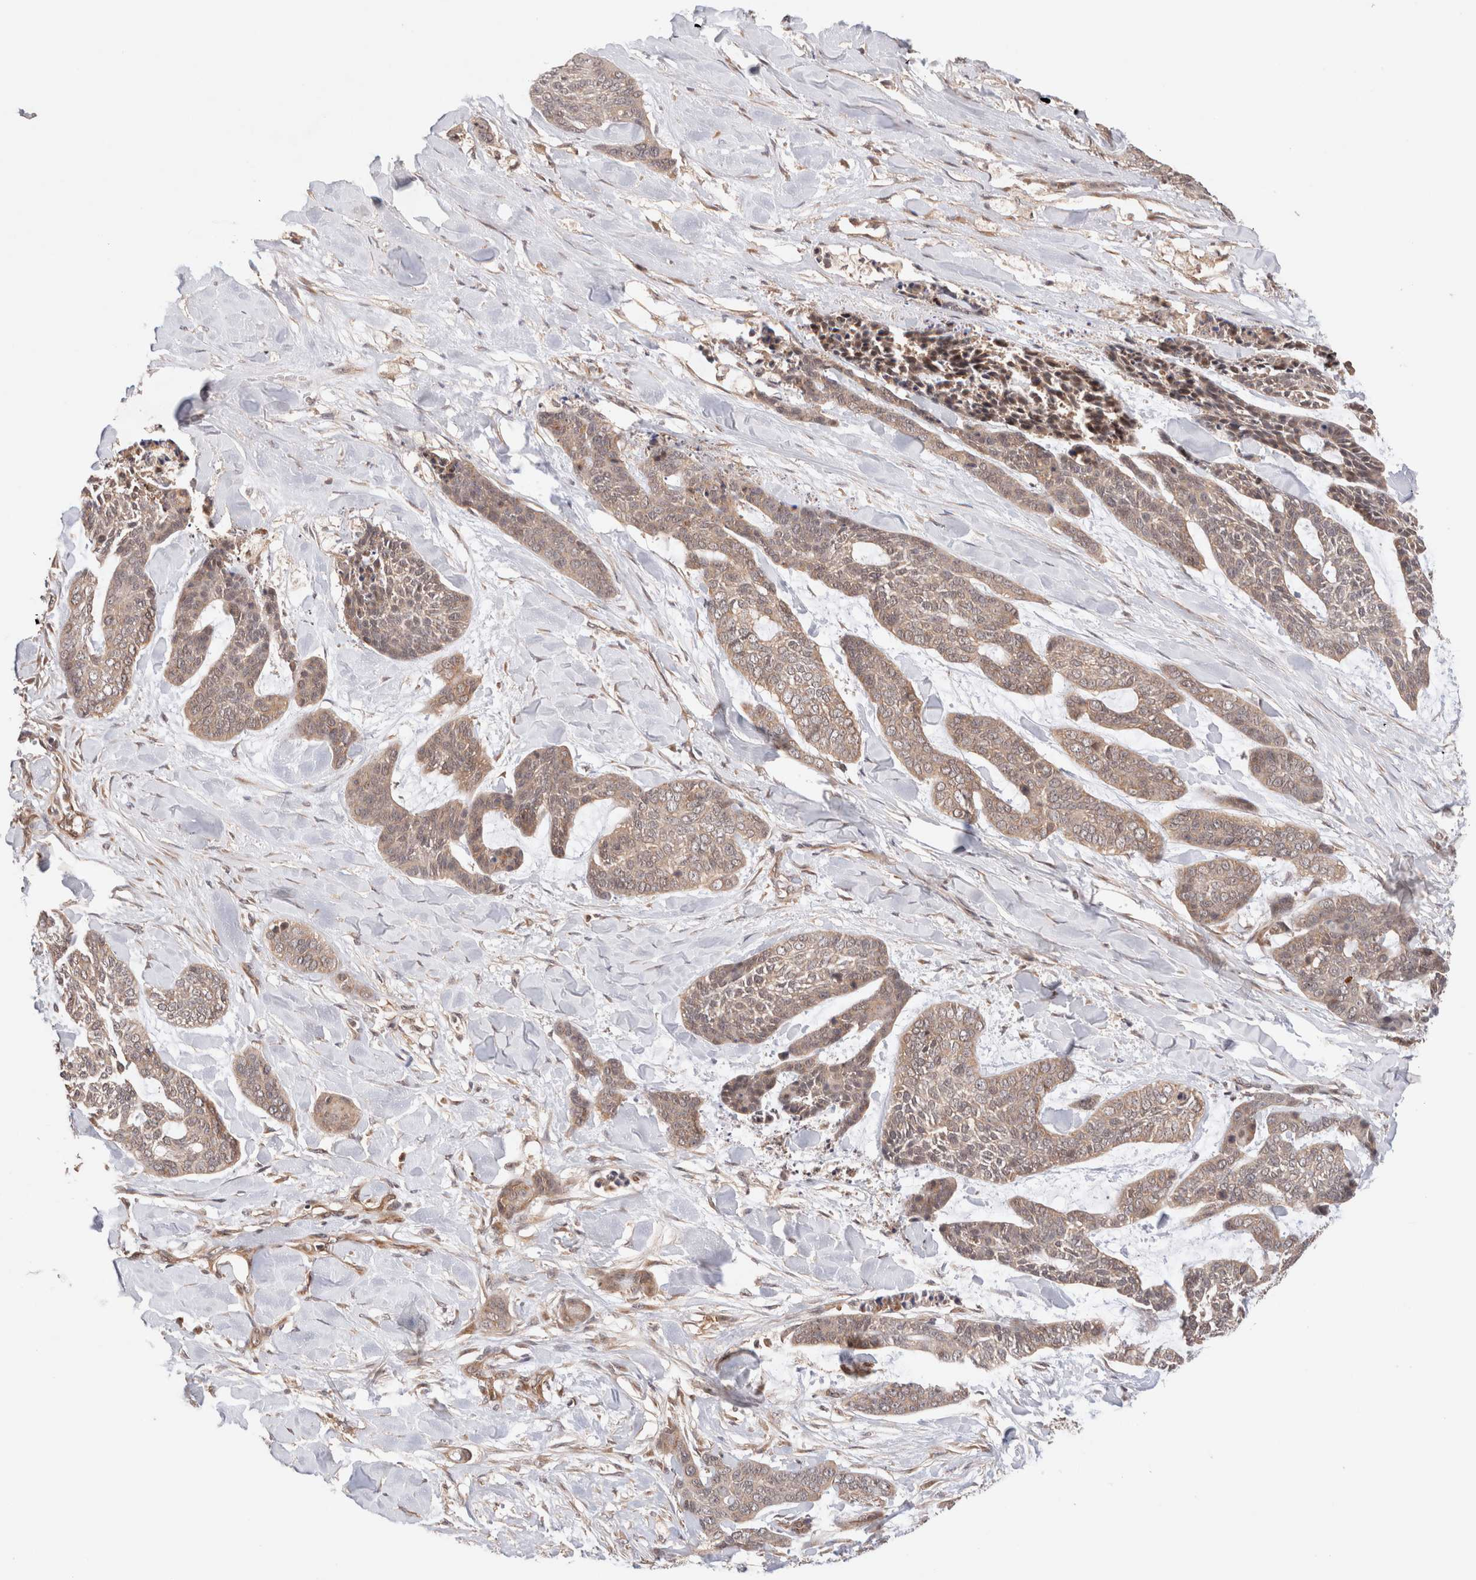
{"staining": {"intensity": "weak", "quantity": ">75%", "location": "cytoplasmic/membranous,nuclear"}, "tissue": "skin cancer", "cell_type": "Tumor cells", "image_type": "cancer", "snomed": [{"axis": "morphology", "description": "Basal cell carcinoma"}, {"axis": "topography", "description": "Skin"}], "caption": "A brown stain highlights weak cytoplasmic/membranous and nuclear staining of a protein in skin basal cell carcinoma tumor cells. The protein is shown in brown color, while the nuclei are stained blue.", "gene": "SIKE1", "patient": {"sex": "female", "age": 64}}